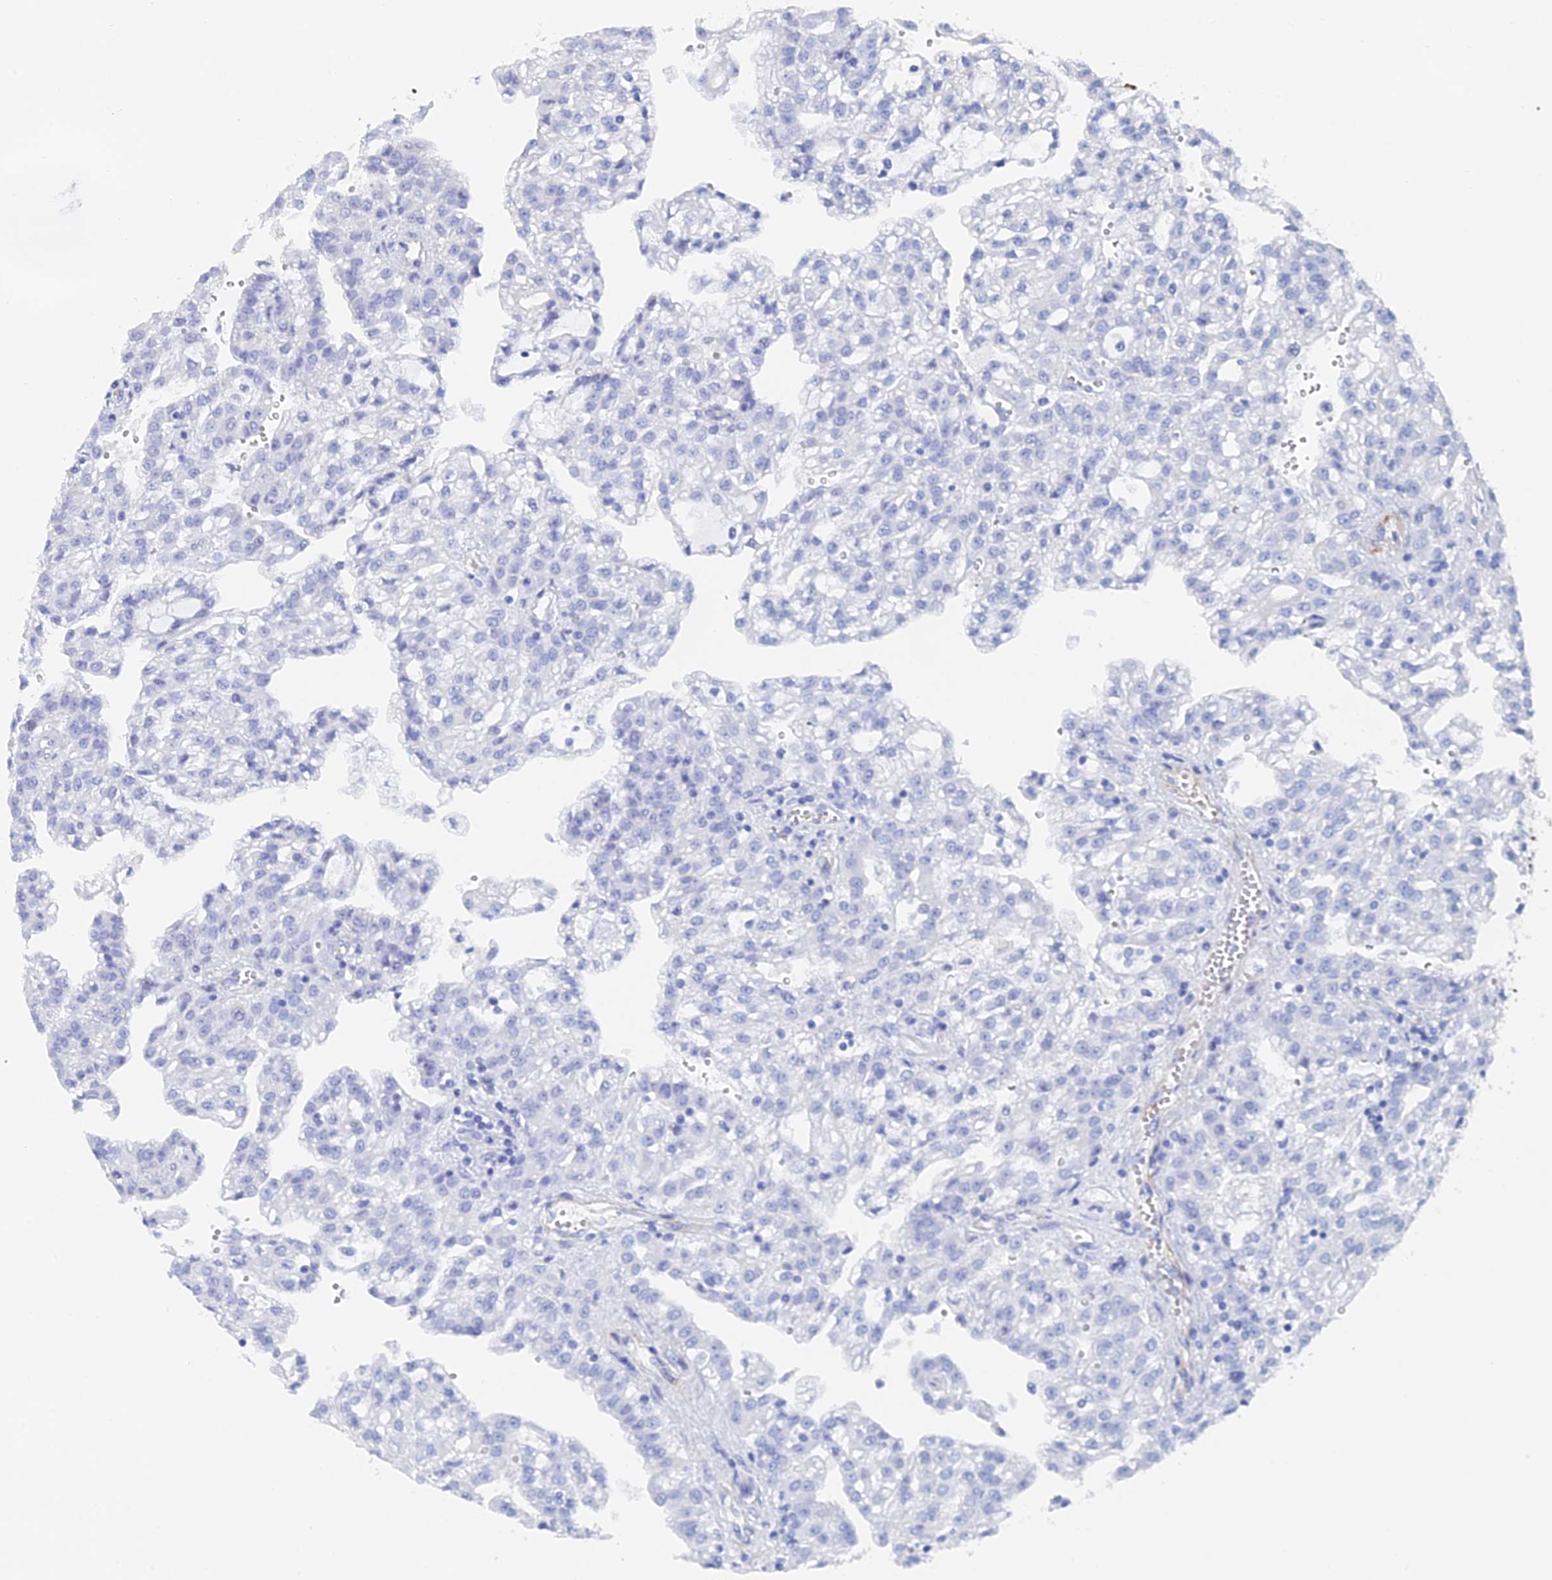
{"staining": {"intensity": "negative", "quantity": "none", "location": "none"}, "tissue": "renal cancer", "cell_type": "Tumor cells", "image_type": "cancer", "snomed": [{"axis": "morphology", "description": "Adenocarcinoma, NOS"}, {"axis": "topography", "description": "Kidney"}], "caption": "Immunohistochemistry (IHC) photomicrograph of neoplastic tissue: human renal adenocarcinoma stained with DAB shows no significant protein expression in tumor cells.", "gene": "KCNK18", "patient": {"sex": "male", "age": 63}}